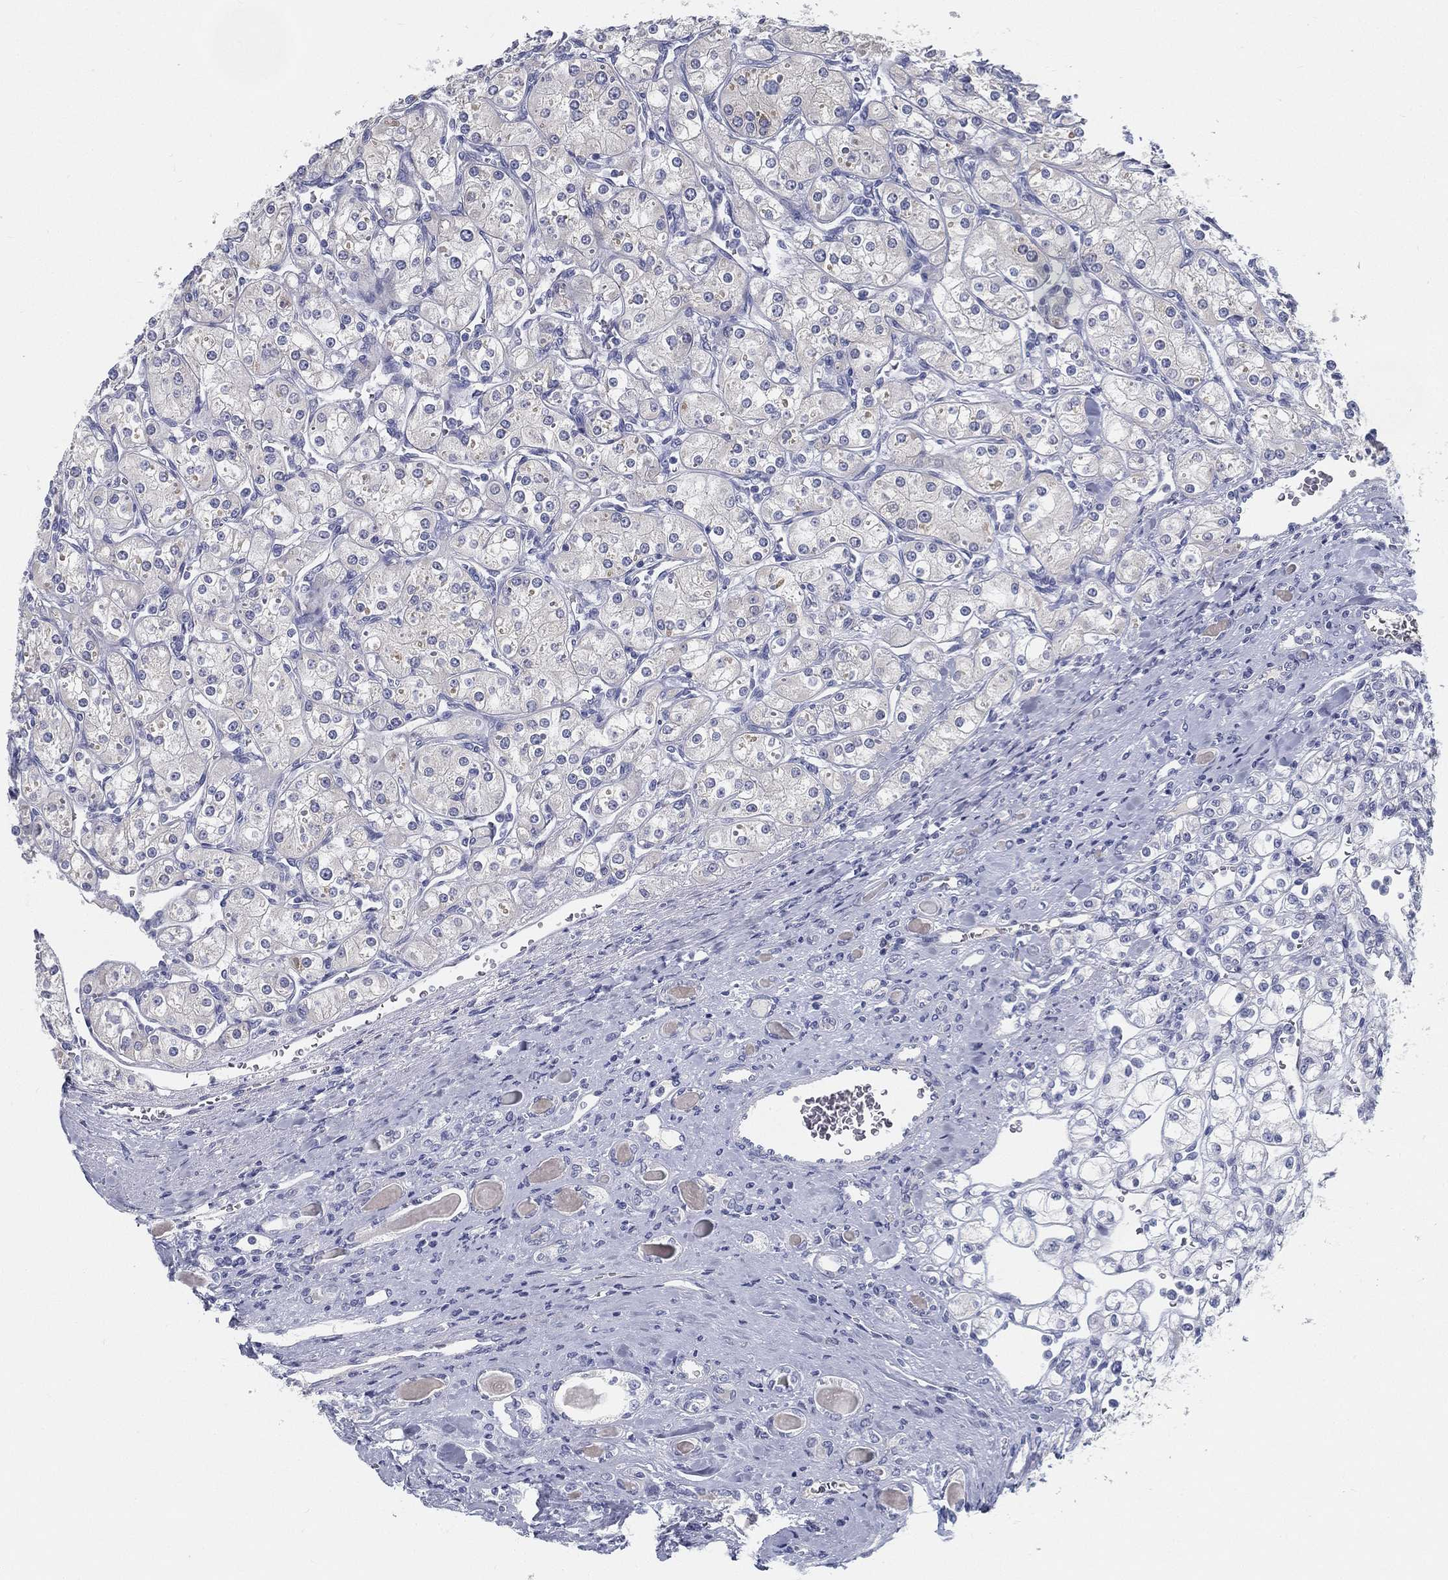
{"staining": {"intensity": "negative", "quantity": "none", "location": "none"}, "tissue": "renal cancer", "cell_type": "Tumor cells", "image_type": "cancer", "snomed": [{"axis": "morphology", "description": "Adenocarcinoma, NOS"}, {"axis": "topography", "description": "Kidney"}], "caption": "A photomicrograph of human adenocarcinoma (renal) is negative for staining in tumor cells.", "gene": "STS", "patient": {"sex": "male", "age": 77}}